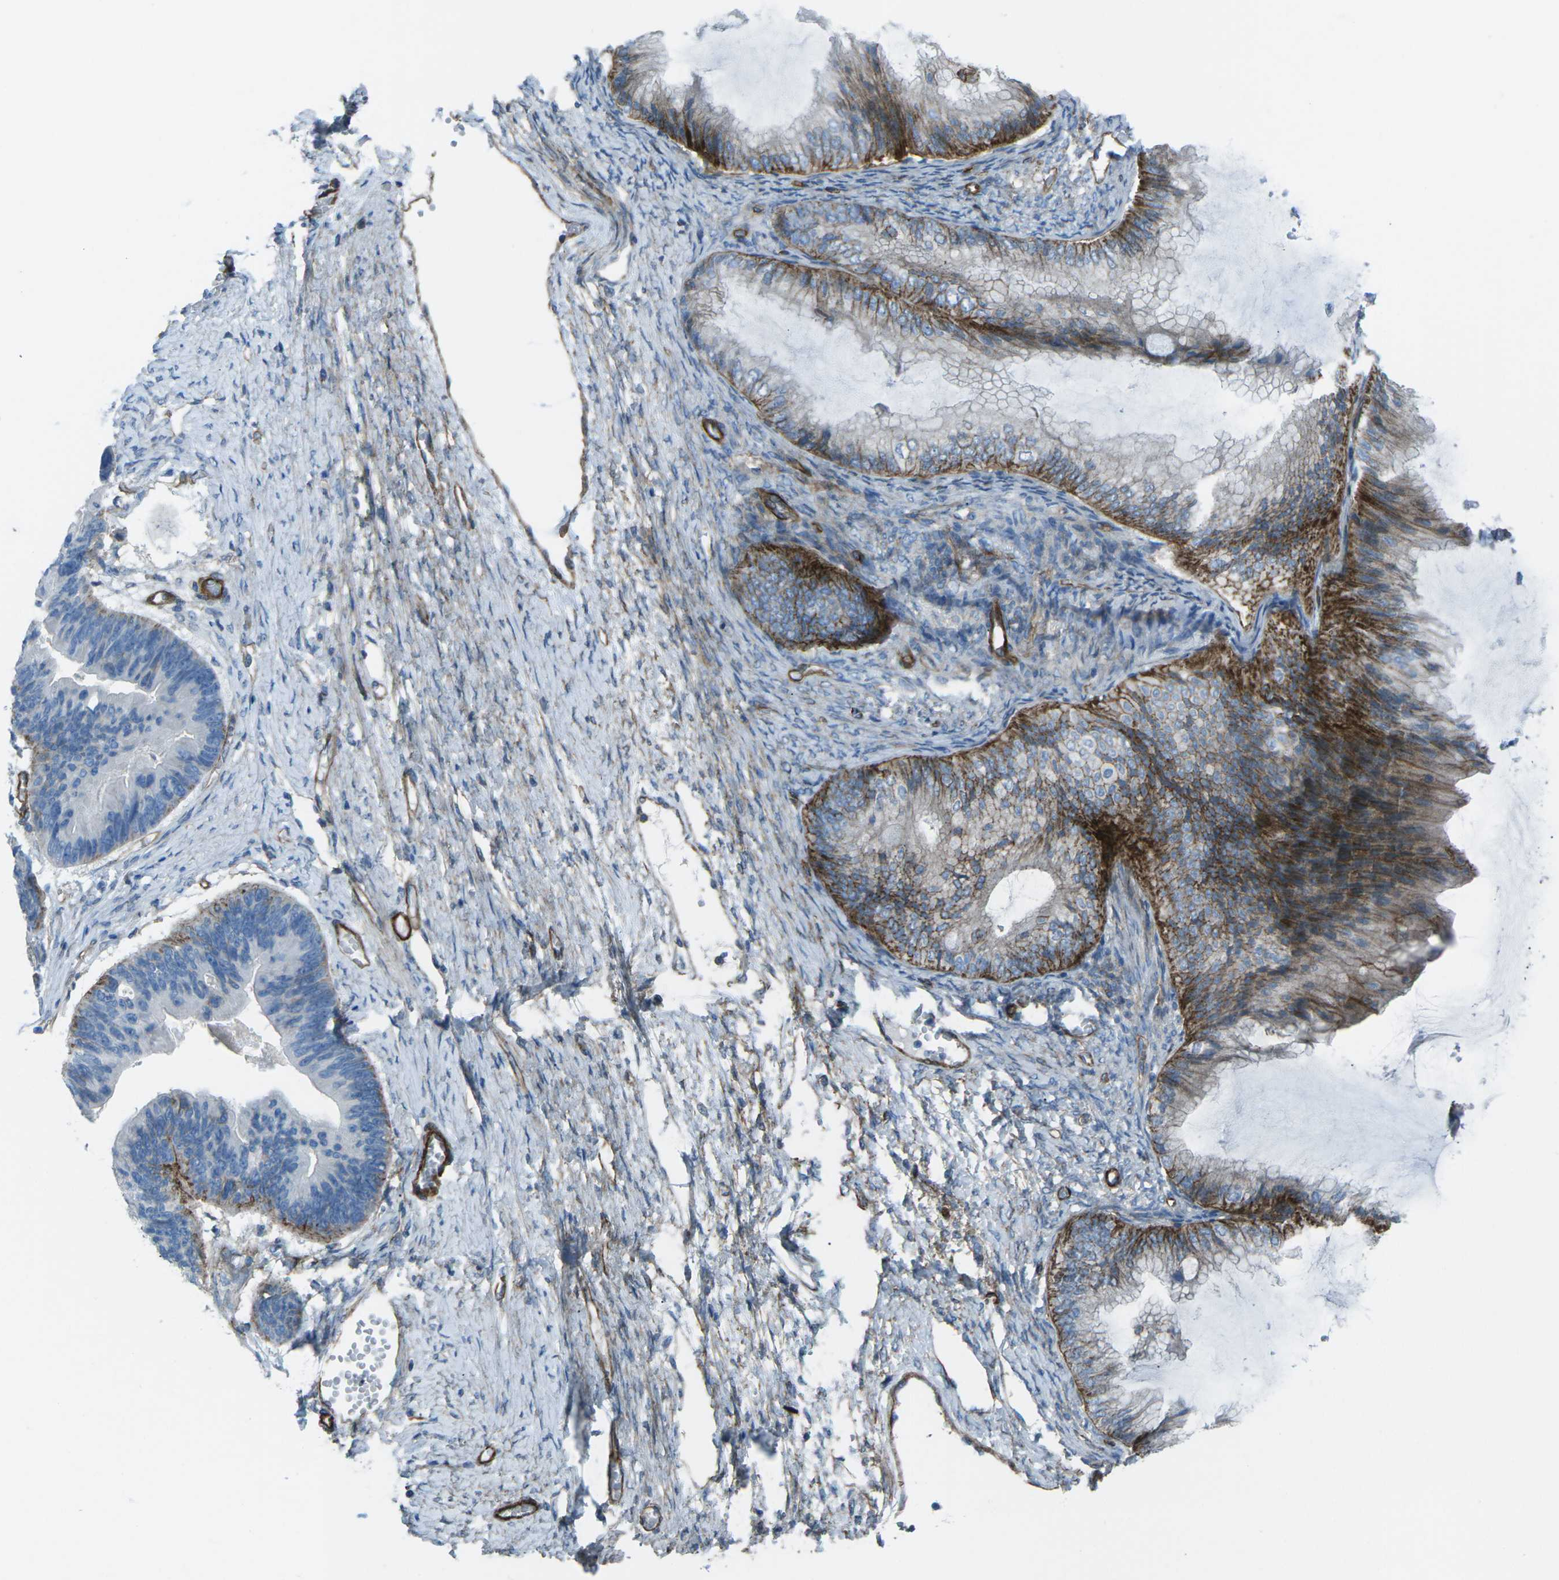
{"staining": {"intensity": "strong", "quantity": "25%-75%", "location": "cytoplasmic/membranous"}, "tissue": "ovarian cancer", "cell_type": "Tumor cells", "image_type": "cancer", "snomed": [{"axis": "morphology", "description": "Cystadenocarcinoma, mucinous, NOS"}, {"axis": "topography", "description": "Ovary"}], "caption": "An immunohistochemistry (IHC) histopathology image of neoplastic tissue is shown. Protein staining in brown highlights strong cytoplasmic/membranous positivity in ovarian cancer (mucinous cystadenocarcinoma) within tumor cells. The protein of interest is shown in brown color, while the nuclei are stained blue.", "gene": "UTRN", "patient": {"sex": "female", "age": 61}}